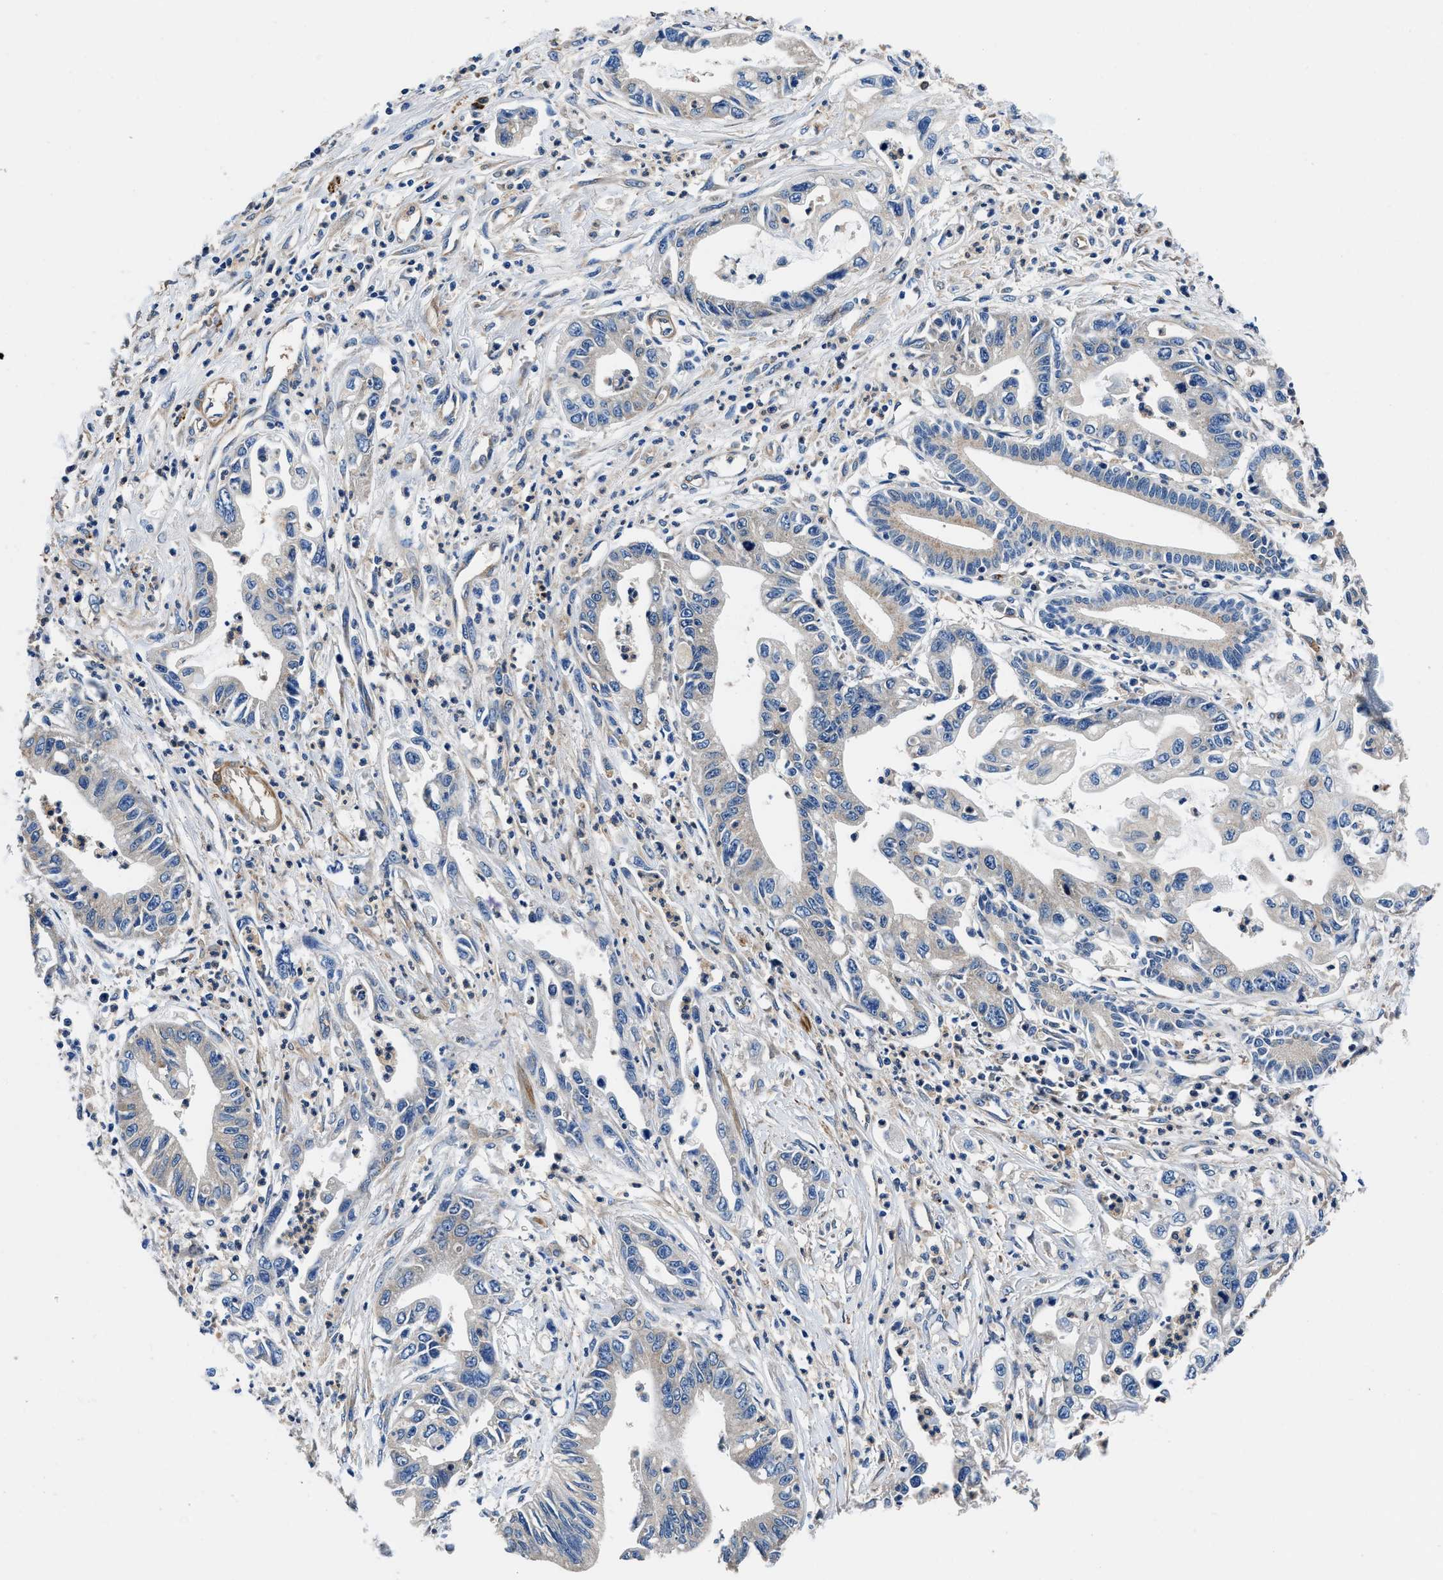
{"staining": {"intensity": "weak", "quantity": "<25%", "location": "cytoplasmic/membranous"}, "tissue": "pancreatic cancer", "cell_type": "Tumor cells", "image_type": "cancer", "snomed": [{"axis": "morphology", "description": "Adenocarcinoma, NOS"}, {"axis": "topography", "description": "Pancreas"}], "caption": "High power microscopy image of an IHC photomicrograph of adenocarcinoma (pancreatic), revealing no significant expression in tumor cells. (DAB (3,3'-diaminobenzidine) IHC, high magnification).", "gene": "NEU1", "patient": {"sex": "male", "age": 56}}